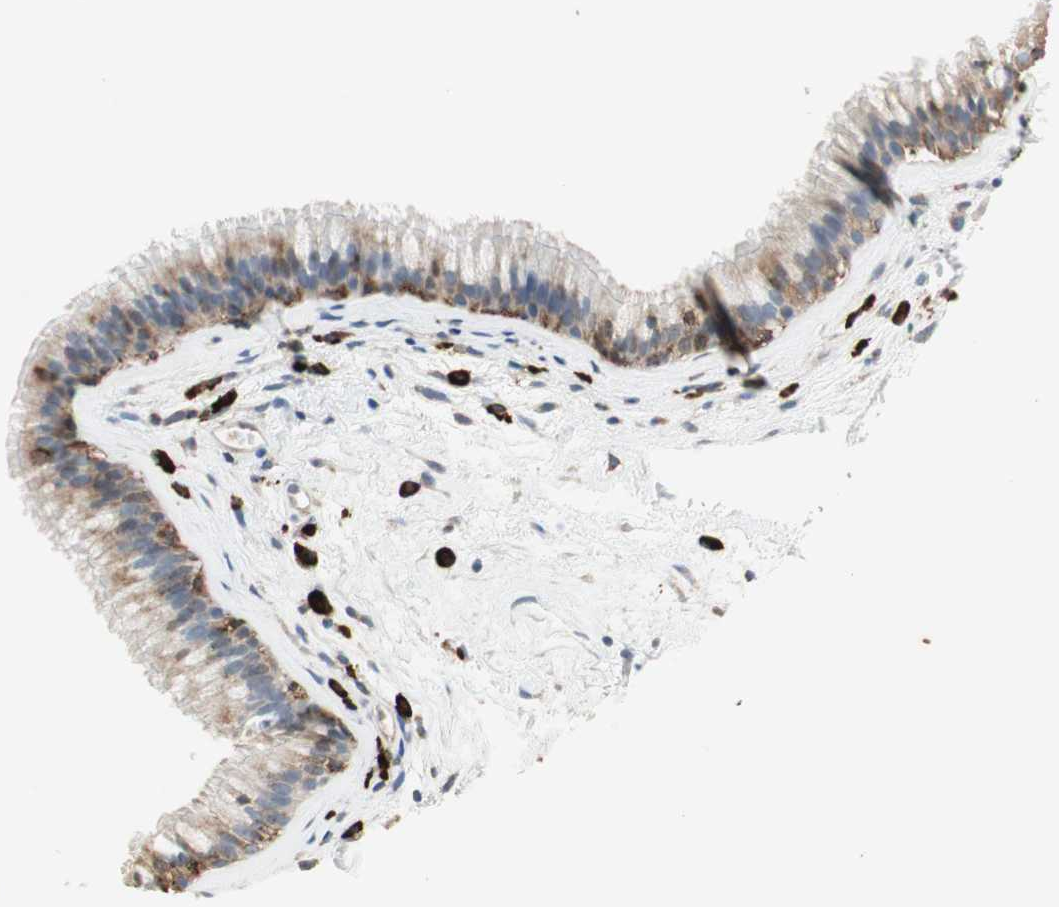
{"staining": {"intensity": "moderate", "quantity": ">75%", "location": "cytoplasmic/membranous"}, "tissue": "nasopharynx", "cell_type": "Respiratory epithelial cells", "image_type": "normal", "snomed": [{"axis": "morphology", "description": "Normal tissue, NOS"}, {"axis": "morphology", "description": "Inflammation, NOS"}, {"axis": "topography", "description": "Nasopharynx"}], "caption": "A photomicrograph of nasopharynx stained for a protein shows moderate cytoplasmic/membranous brown staining in respiratory epithelial cells.", "gene": "MMP3", "patient": {"sex": "male", "age": 48}}